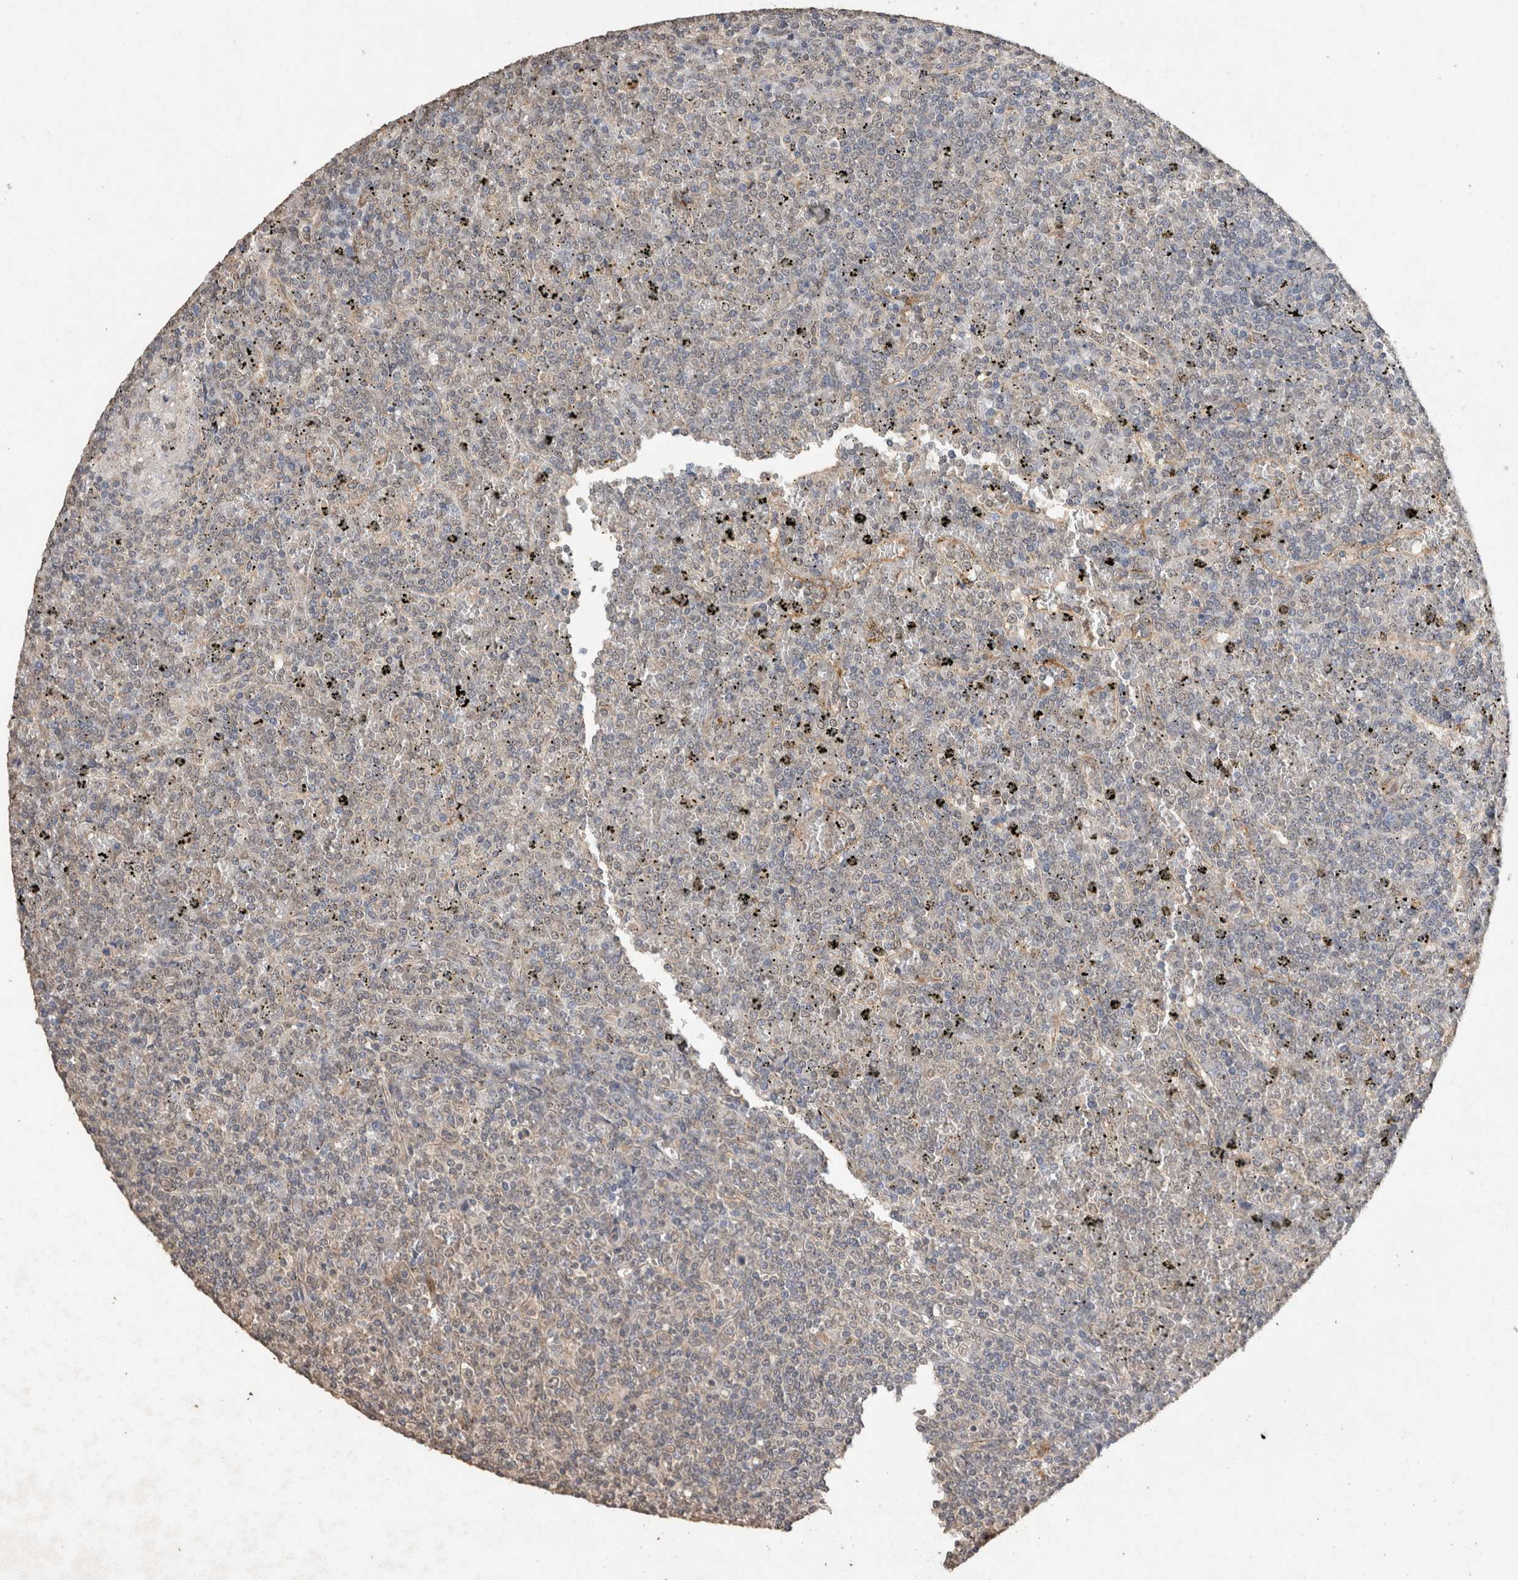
{"staining": {"intensity": "negative", "quantity": "none", "location": "none"}, "tissue": "lymphoma", "cell_type": "Tumor cells", "image_type": "cancer", "snomed": [{"axis": "morphology", "description": "Malignant lymphoma, non-Hodgkin's type, Low grade"}, {"axis": "topography", "description": "Spleen"}], "caption": "This histopathology image is of lymphoma stained with IHC to label a protein in brown with the nuclei are counter-stained blue. There is no expression in tumor cells.", "gene": "C1QTNF5", "patient": {"sex": "female", "age": 19}}